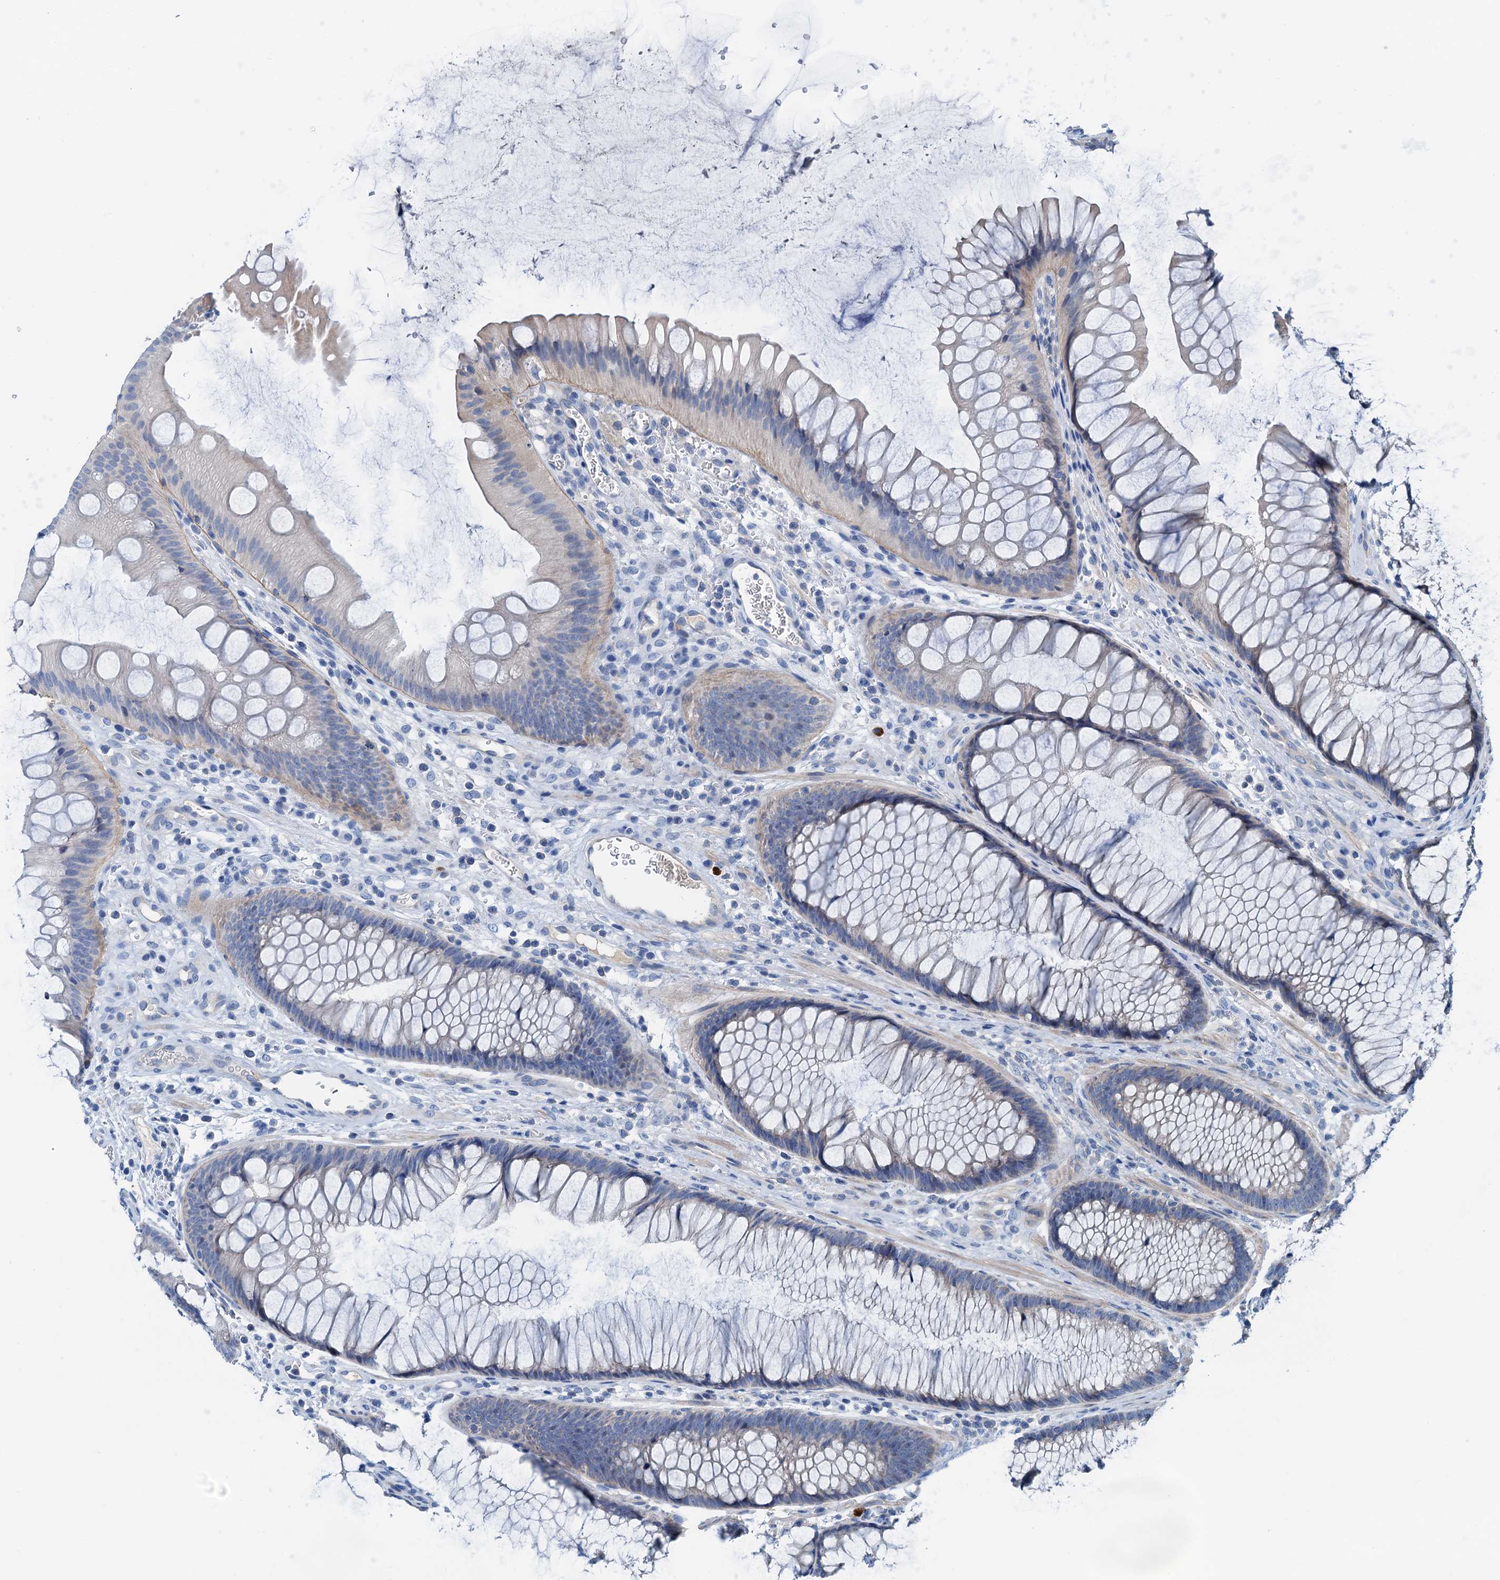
{"staining": {"intensity": "negative", "quantity": "none", "location": "none"}, "tissue": "colon", "cell_type": "Endothelial cells", "image_type": "normal", "snomed": [{"axis": "morphology", "description": "Normal tissue, NOS"}, {"axis": "topography", "description": "Colon"}], "caption": "Colon was stained to show a protein in brown. There is no significant expression in endothelial cells. Nuclei are stained in blue.", "gene": "KNDC1", "patient": {"sex": "female", "age": 82}}